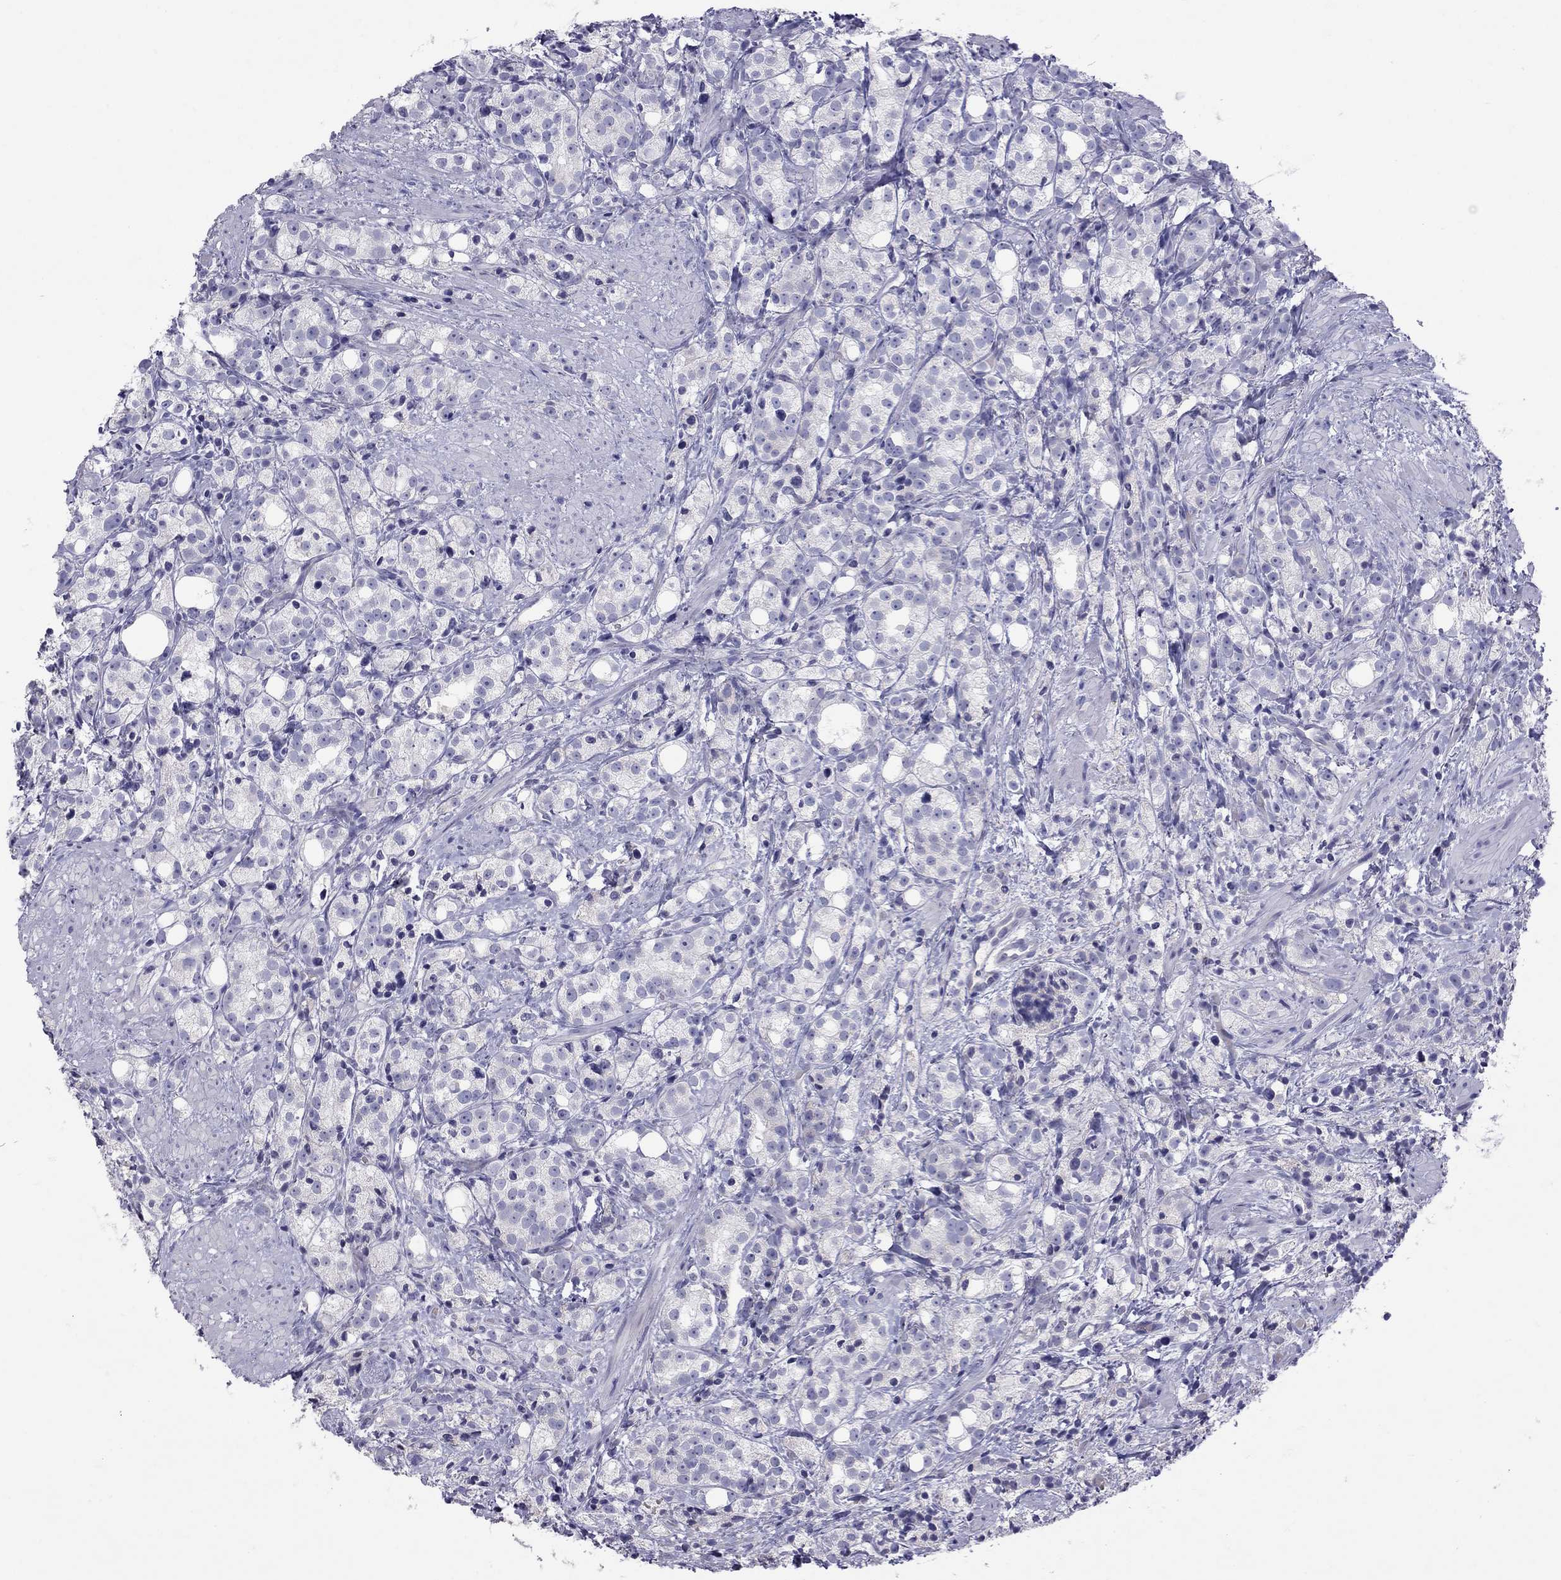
{"staining": {"intensity": "negative", "quantity": "none", "location": "none"}, "tissue": "prostate cancer", "cell_type": "Tumor cells", "image_type": "cancer", "snomed": [{"axis": "morphology", "description": "Adenocarcinoma, High grade"}, {"axis": "topography", "description": "Prostate"}], "caption": "DAB immunohistochemical staining of human prostate adenocarcinoma (high-grade) demonstrates no significant staining in tumor cells.", "gene": "MUC16", "patient": {"sex": "male", "age": 53}}